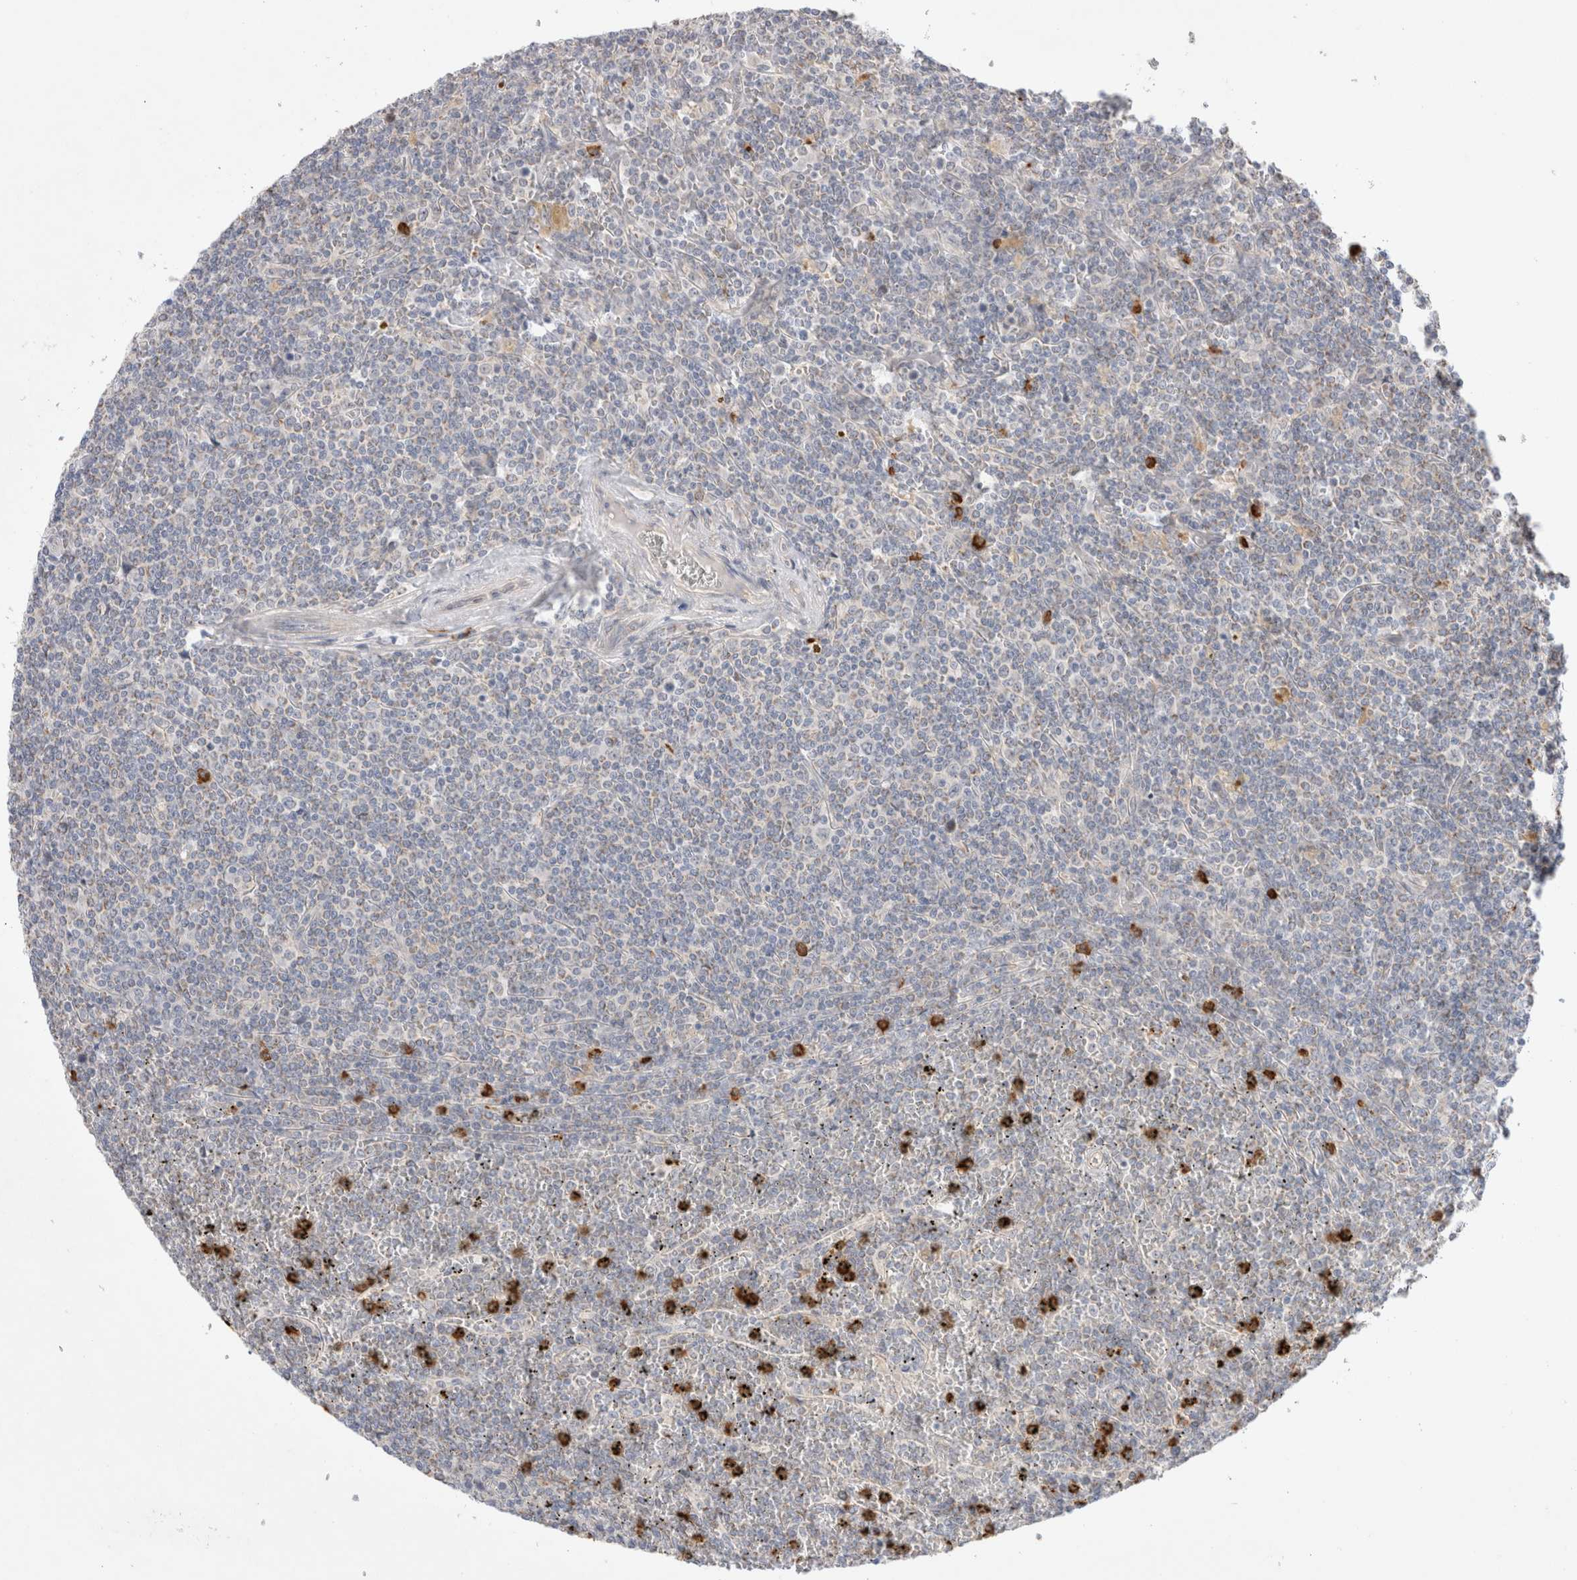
{"staining": {"intensity": "negative", "quantity": "none", "location": "none"}, "tissue": "lymphoma", "cell_type": "Tumor cells", "image_type": "cancer", "snomed": [{"axis": "morphology", "description": "Malignant lymphoma, non-Hodgkin's type, Low grade"}, {"axis": "topography", "description": "Spleen"}], "caption": "IHC photomicrograph of neoplastic tissue: human lymphoma stained with DAB displays no significant protein positivity in tumor cells. Nuclei are stained in blue.", "gene": "GSDMB", "patient": {"sex": "female", "age": 19}}